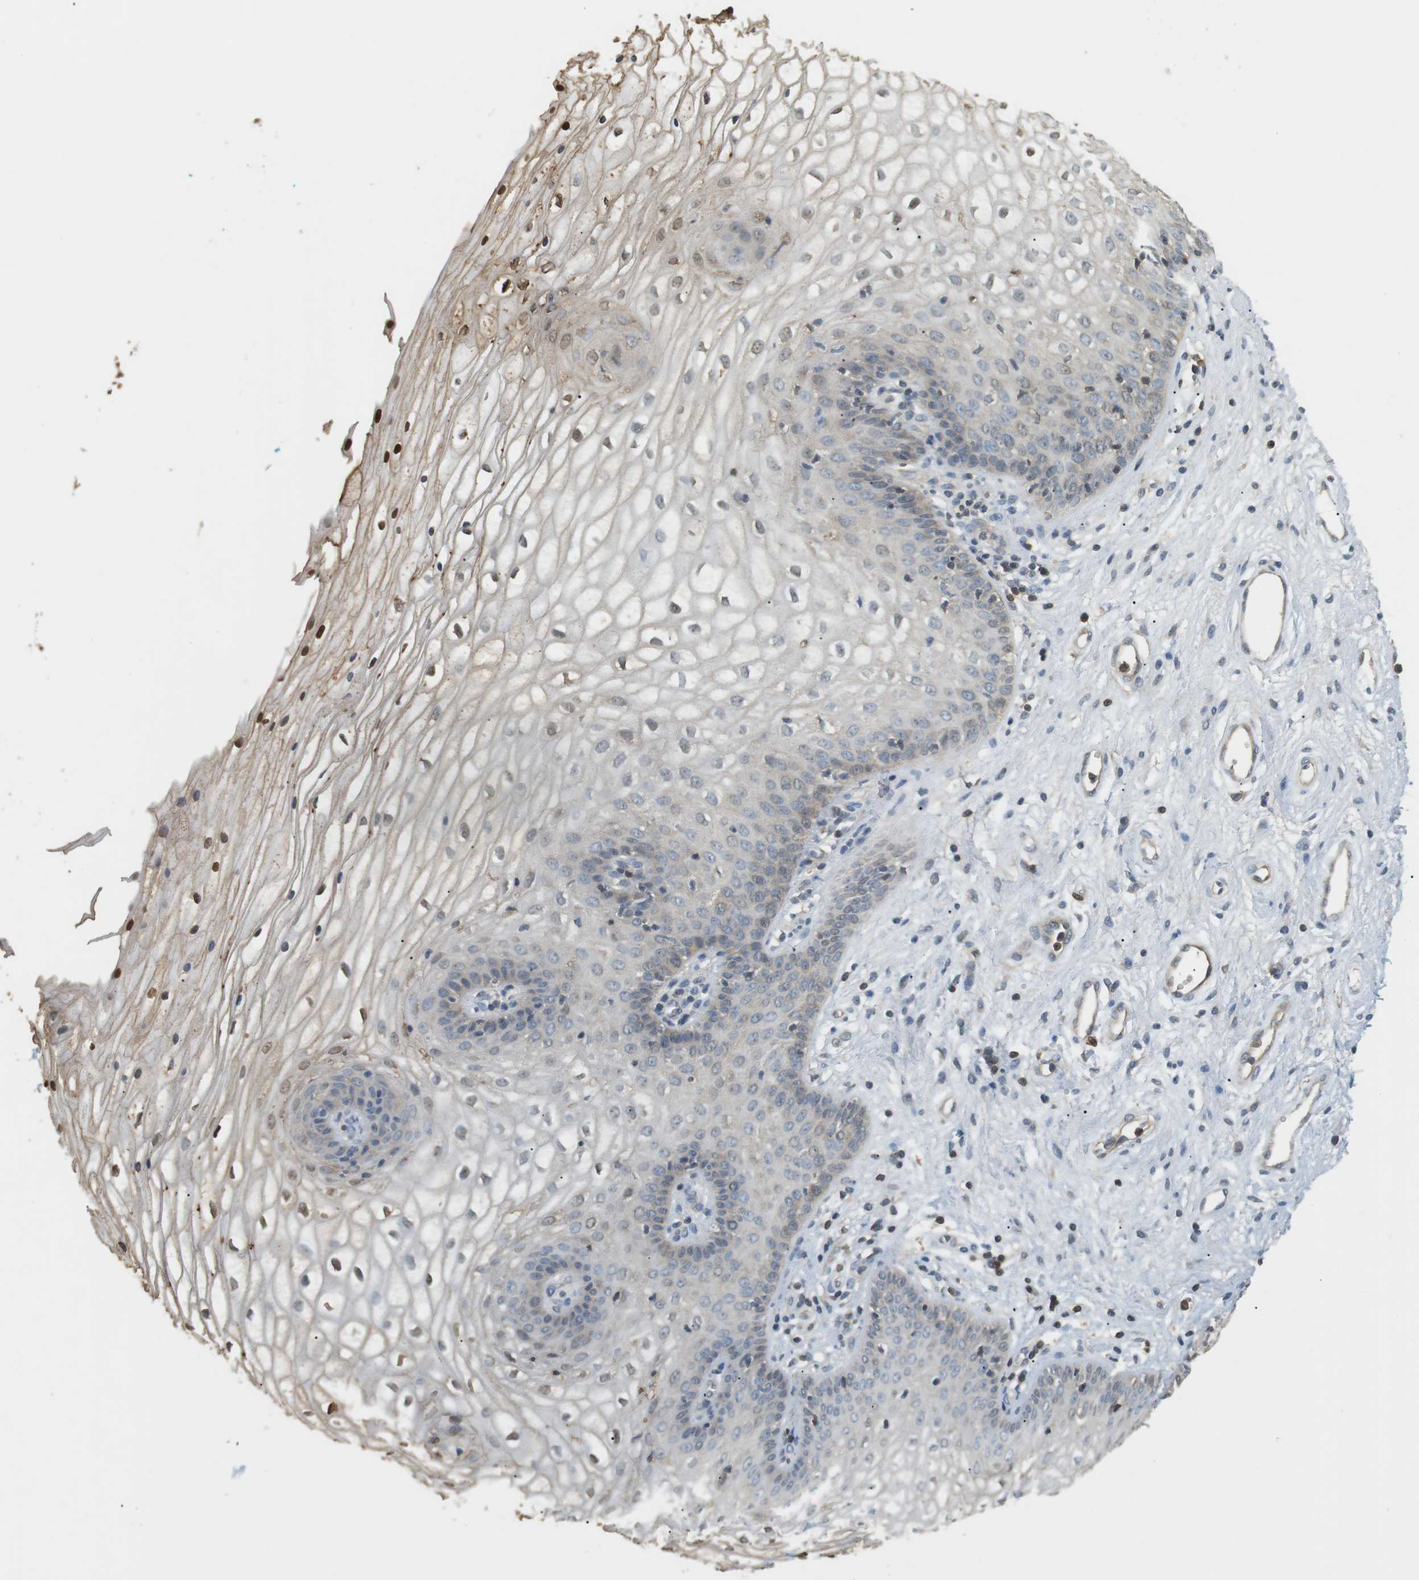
{"staining": {"intensity": "weak", "quantity": ">75%", "location": "cytoplasmic/membranous"}, "tissue": "vagina", "cell_type": "Squamous epithelial cells", "image_type": "normal", "snomed": [{"axis": "morphology", "description": "Normal tissue, NOS"}, {"axis": "topography", "description": "Vagina"}], "caption": "An image of human vagina stained for a protein shows weak cytoplasmic/membranous brown staining in squamous epithelial cells.", "gene": "P2RY1", "patient": {"sex": "female", "age": 34}}